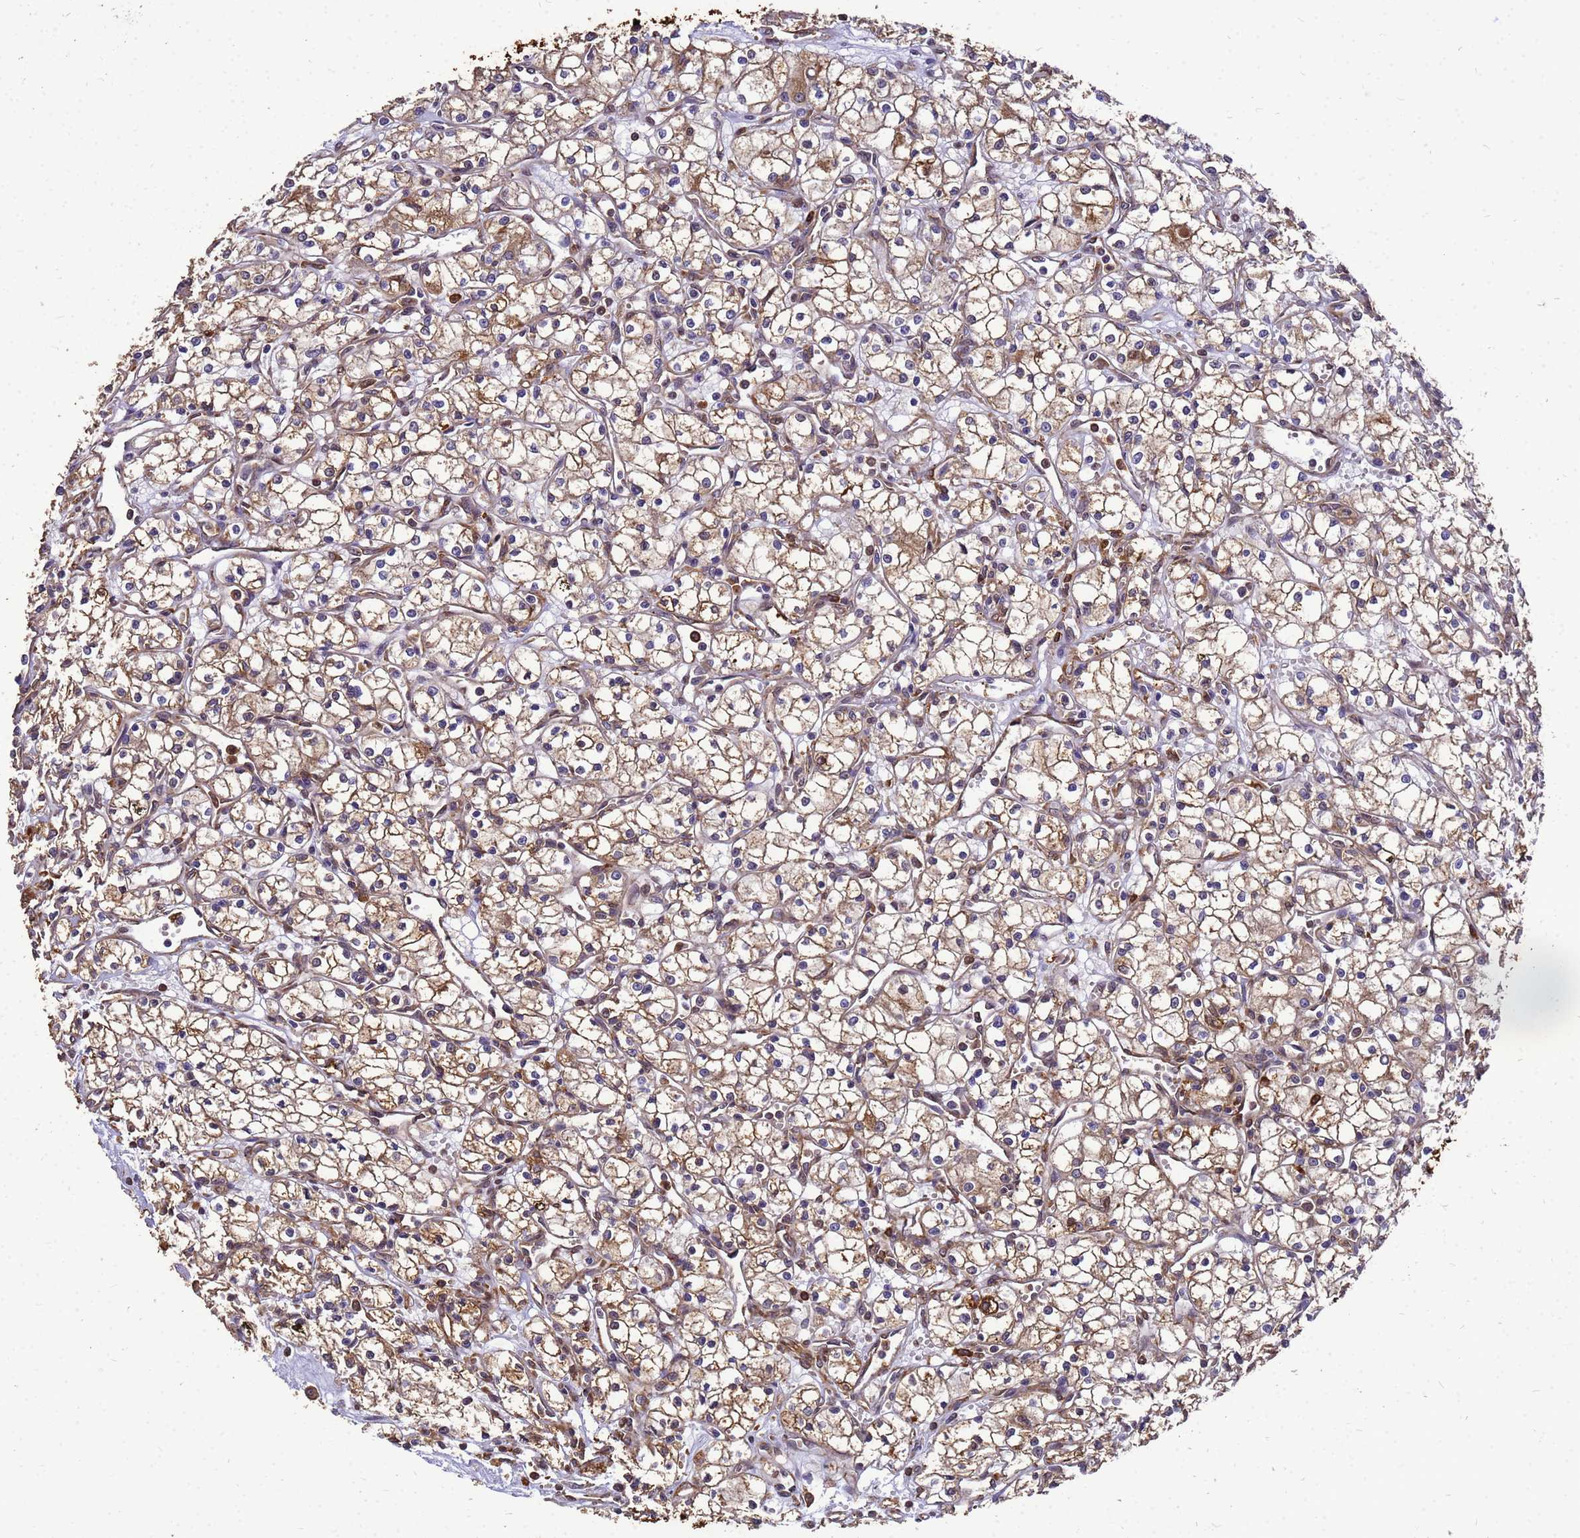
{"staining": {"intensity": "moderate", "quantity": "25%-75%", "location": "cytoplasmic/membranous"}, "tissue": "renal cancer", "cell_type": "Tumor cells", "image_type": "cancer", "snomed": [{"axis": "morphology", "description": "Adenocarcinoma, NOS"}, {"axis": "topography", "description": "Kidney"}], "caption": "A micrograph of renal cancer stained for a protein shows moderate cytoplasmic/membranous brown staining in tumor cells. Immunohistochemistry stains the protein in brown and the nuclei are stained blue.", "gene": "ZNF618", "patient": {"sex": "male", "age": 59}}